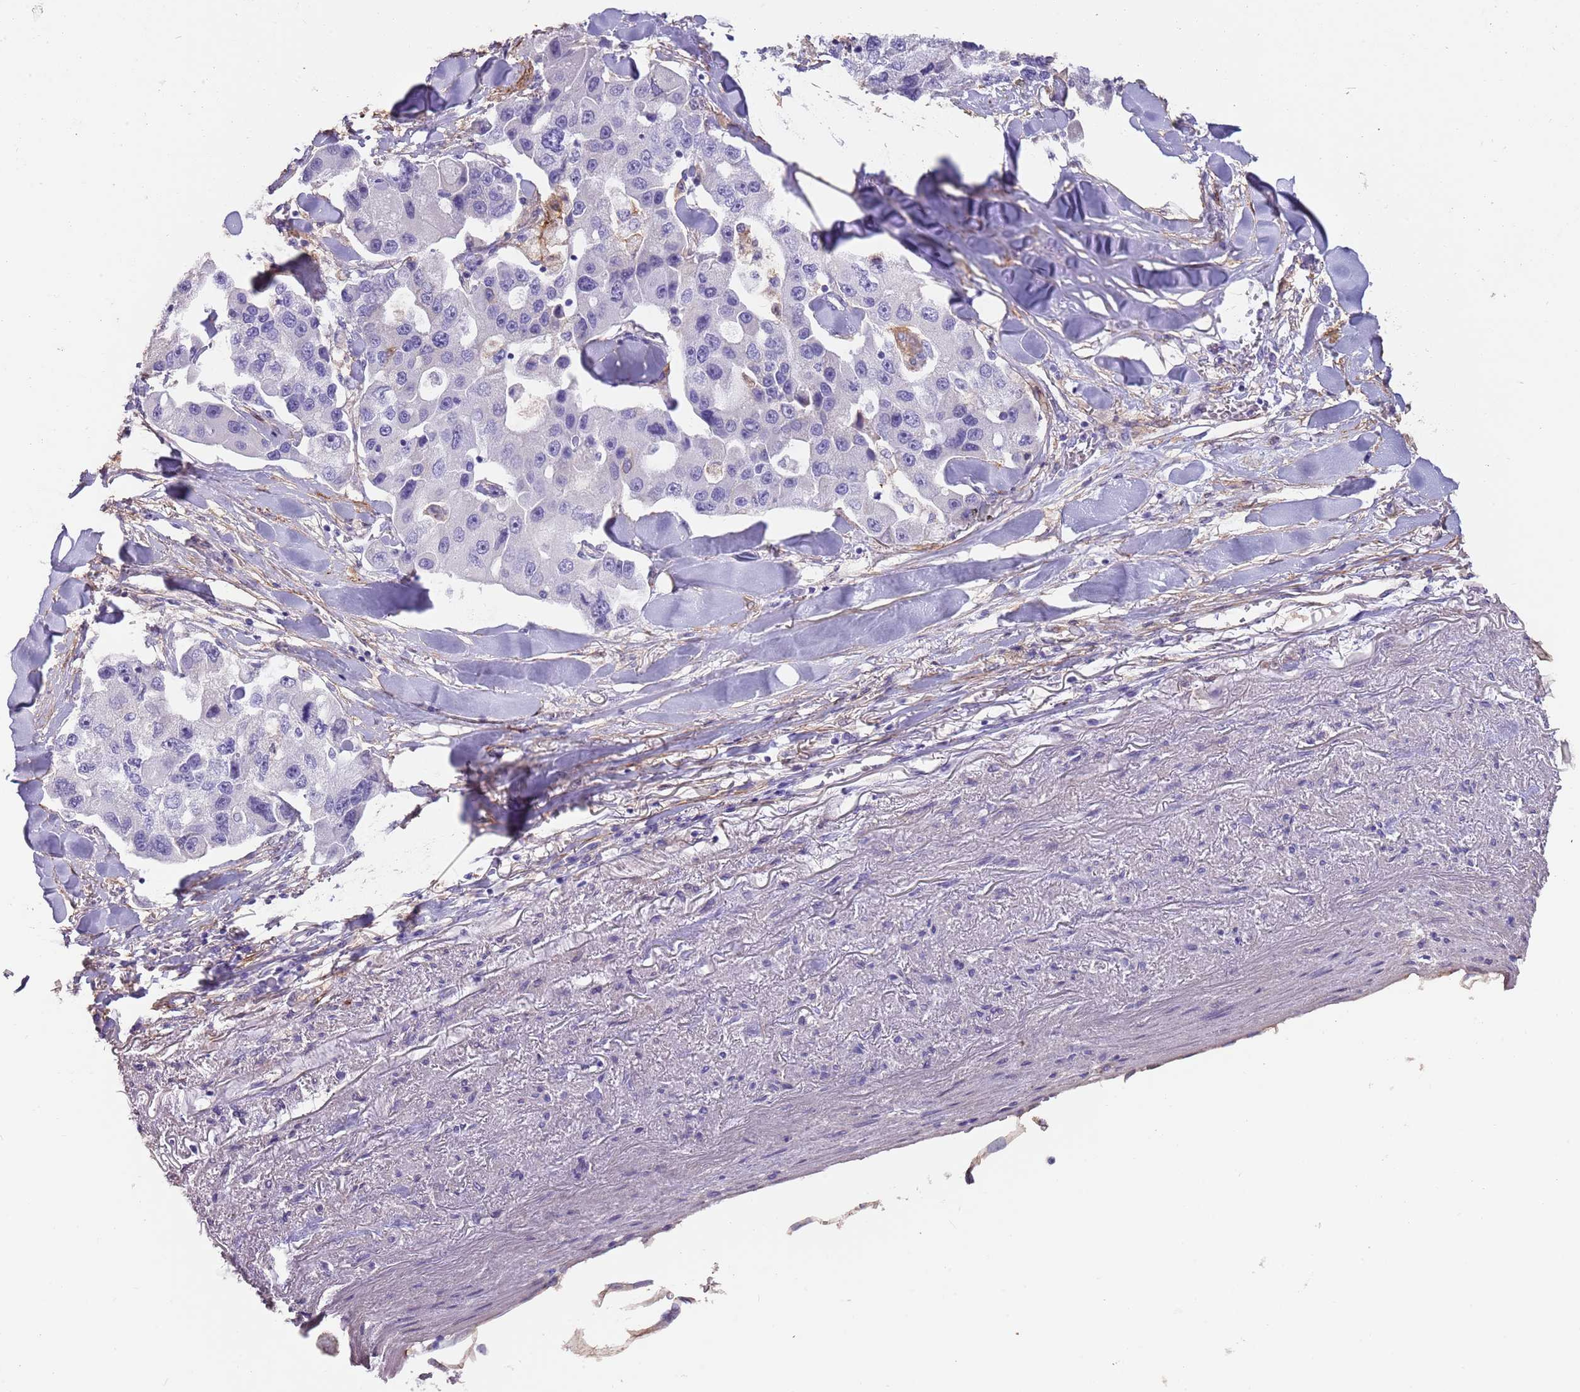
{"staining": {"intensity": "negative", "quantity": "none", "location": "none"}, "tissue": "lung cancer", "cell_type": "Tumor cells", "image_type": "cancer", "snomed": [{"axis": "morphology", "description": "Adenocarcinoma, NOS"}, {"axis": "topography", "description": "Lung"}], "caption": "Immunohistochemistry image of adenocarcinoma (lung) stained for a protein (brown), which displays no staining in tumor cells.", "gene": "NBPF3", "patient": {"sex": "female", "age": 54}}